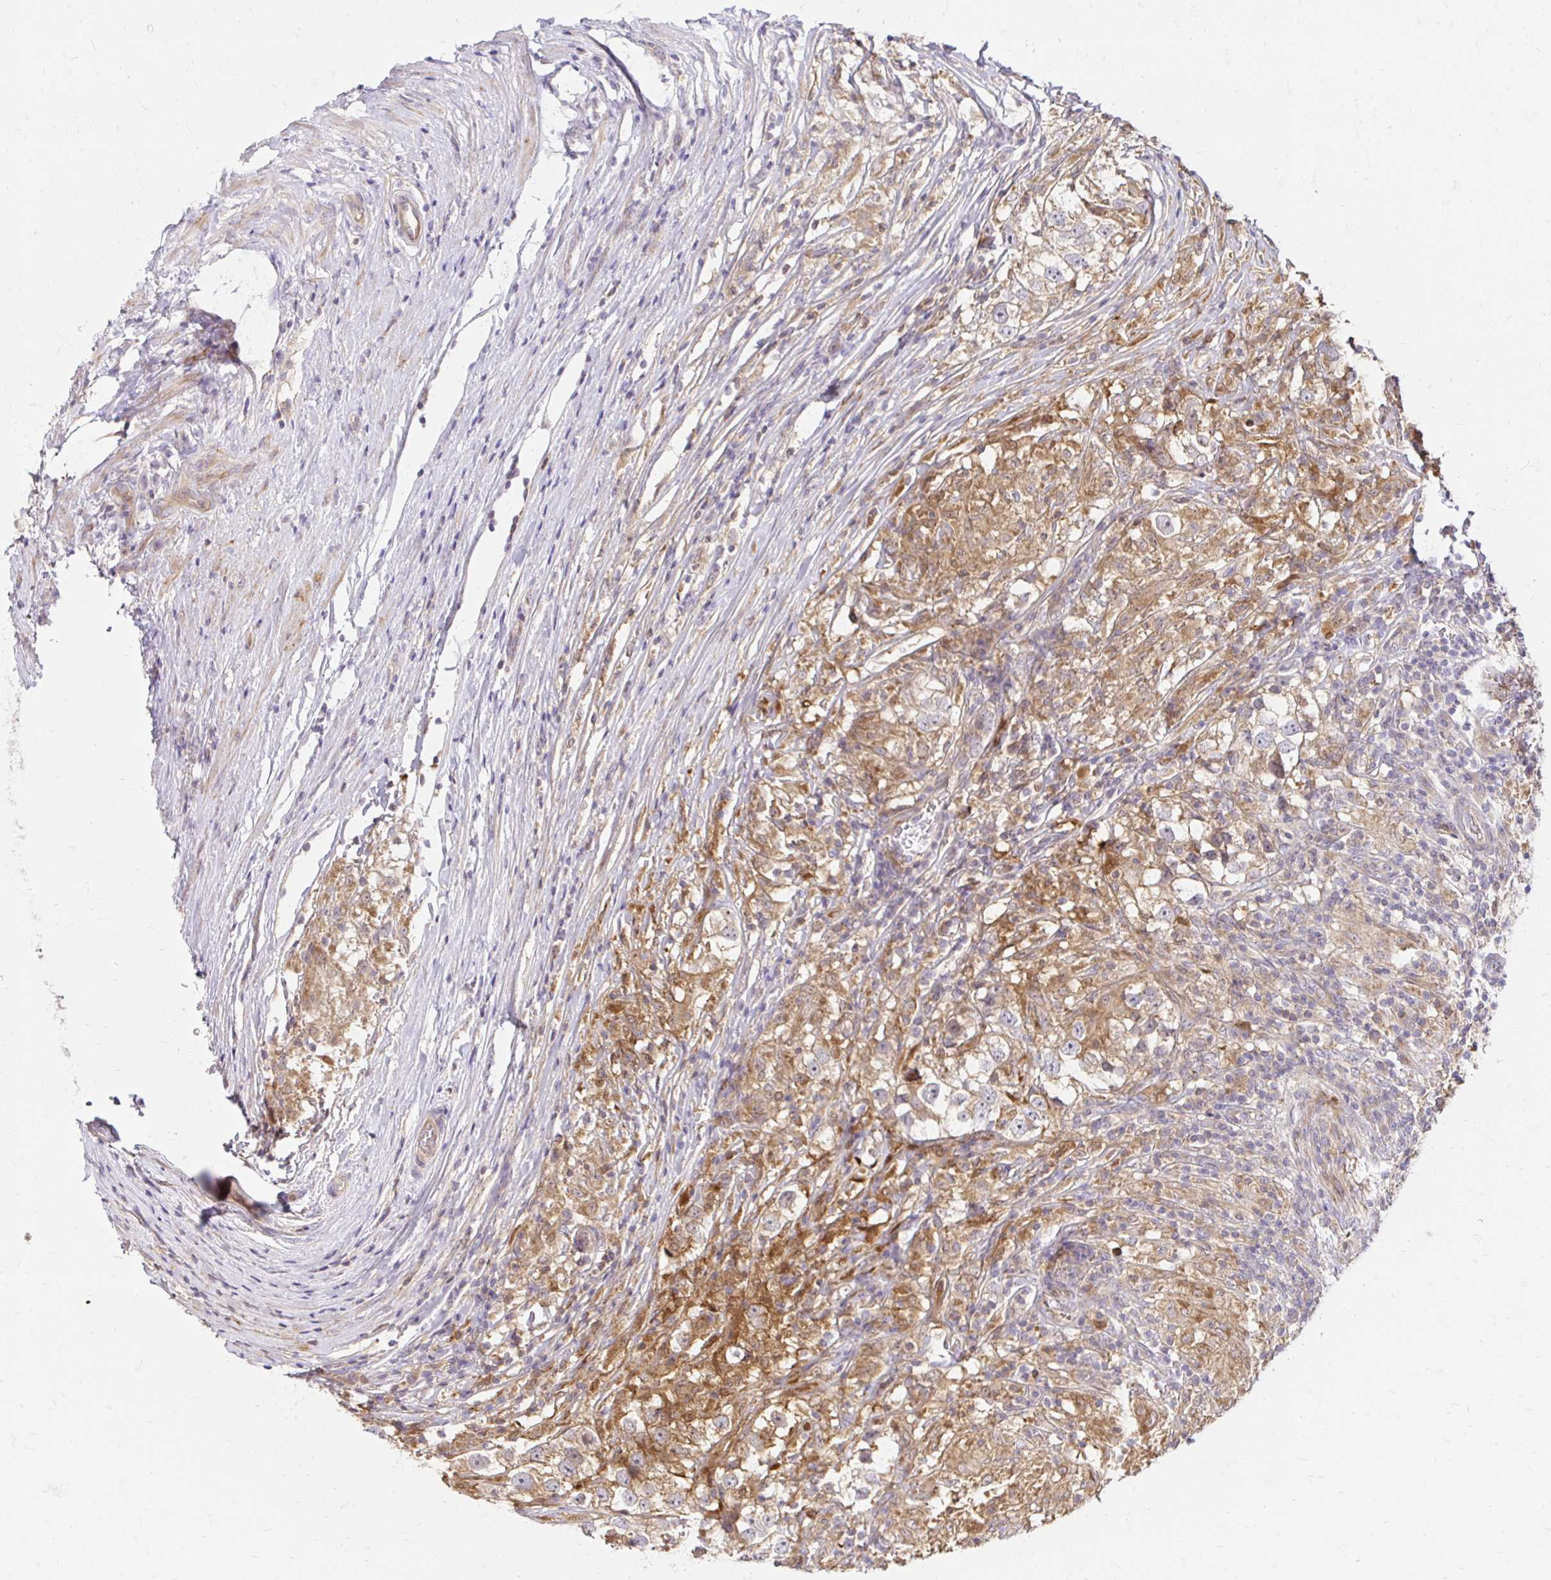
{"staining": {"intensity": "weak", "quantity": "<25%", "location": "cytoplasmic/membranous"}, "tissue": "testis cancer", "cell_type": "Tumor cells", "image_type": "cancer", "snomed": [{"axis": "morphology", "description": "Seminoma, NOS"}, {"axis": "topography", "description": "Testis"}], "caption": "Immunohistochemistry of testis cancer (seminoma) shows no staining in tumor cells. Nuclei are stained in blue.", "gene": "ITGA2", "patient": {"sex": "male", "age": 46}}